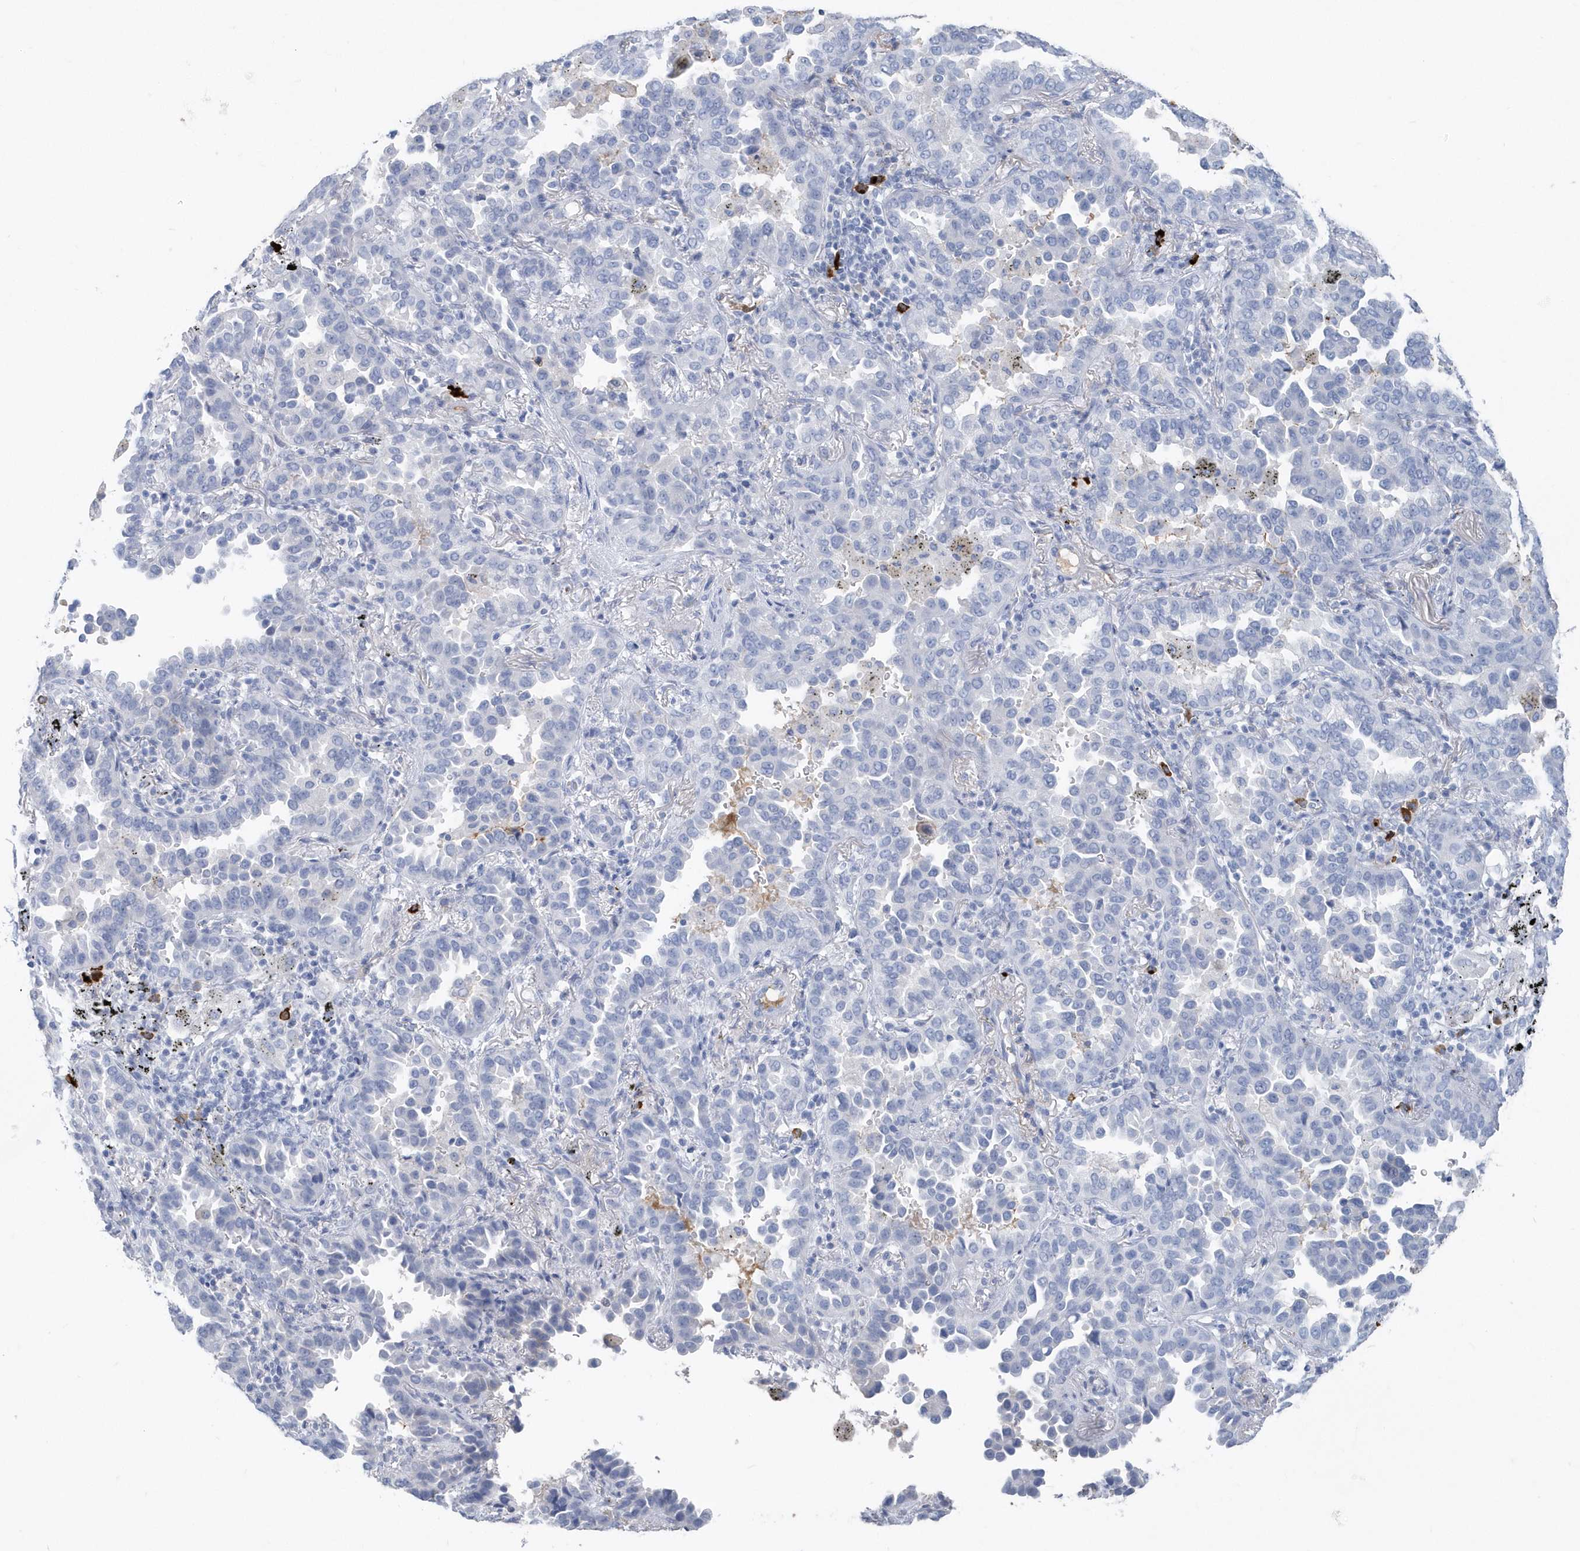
{"staining": {"intensity": "negative", "quantity": "none", "location": "none"}, "tissue": "lung cancer", "cell_type": "Tumor cells", "image_type": "cancer", "snomed": [{"axis": "morphology", "description": "Normal tissue, NOS"}, {"axis": "morphology", "description": "Adenocarcinoma, NOS"}, {"axis": "topography", "description": "Lung"}], "caption": "This is a photomicrograph of IHC staining of lung cancer, which shows no staining in tumor cells.", "gene": "JCHAIN", "patient": {"sex": "male", "age": 59}}